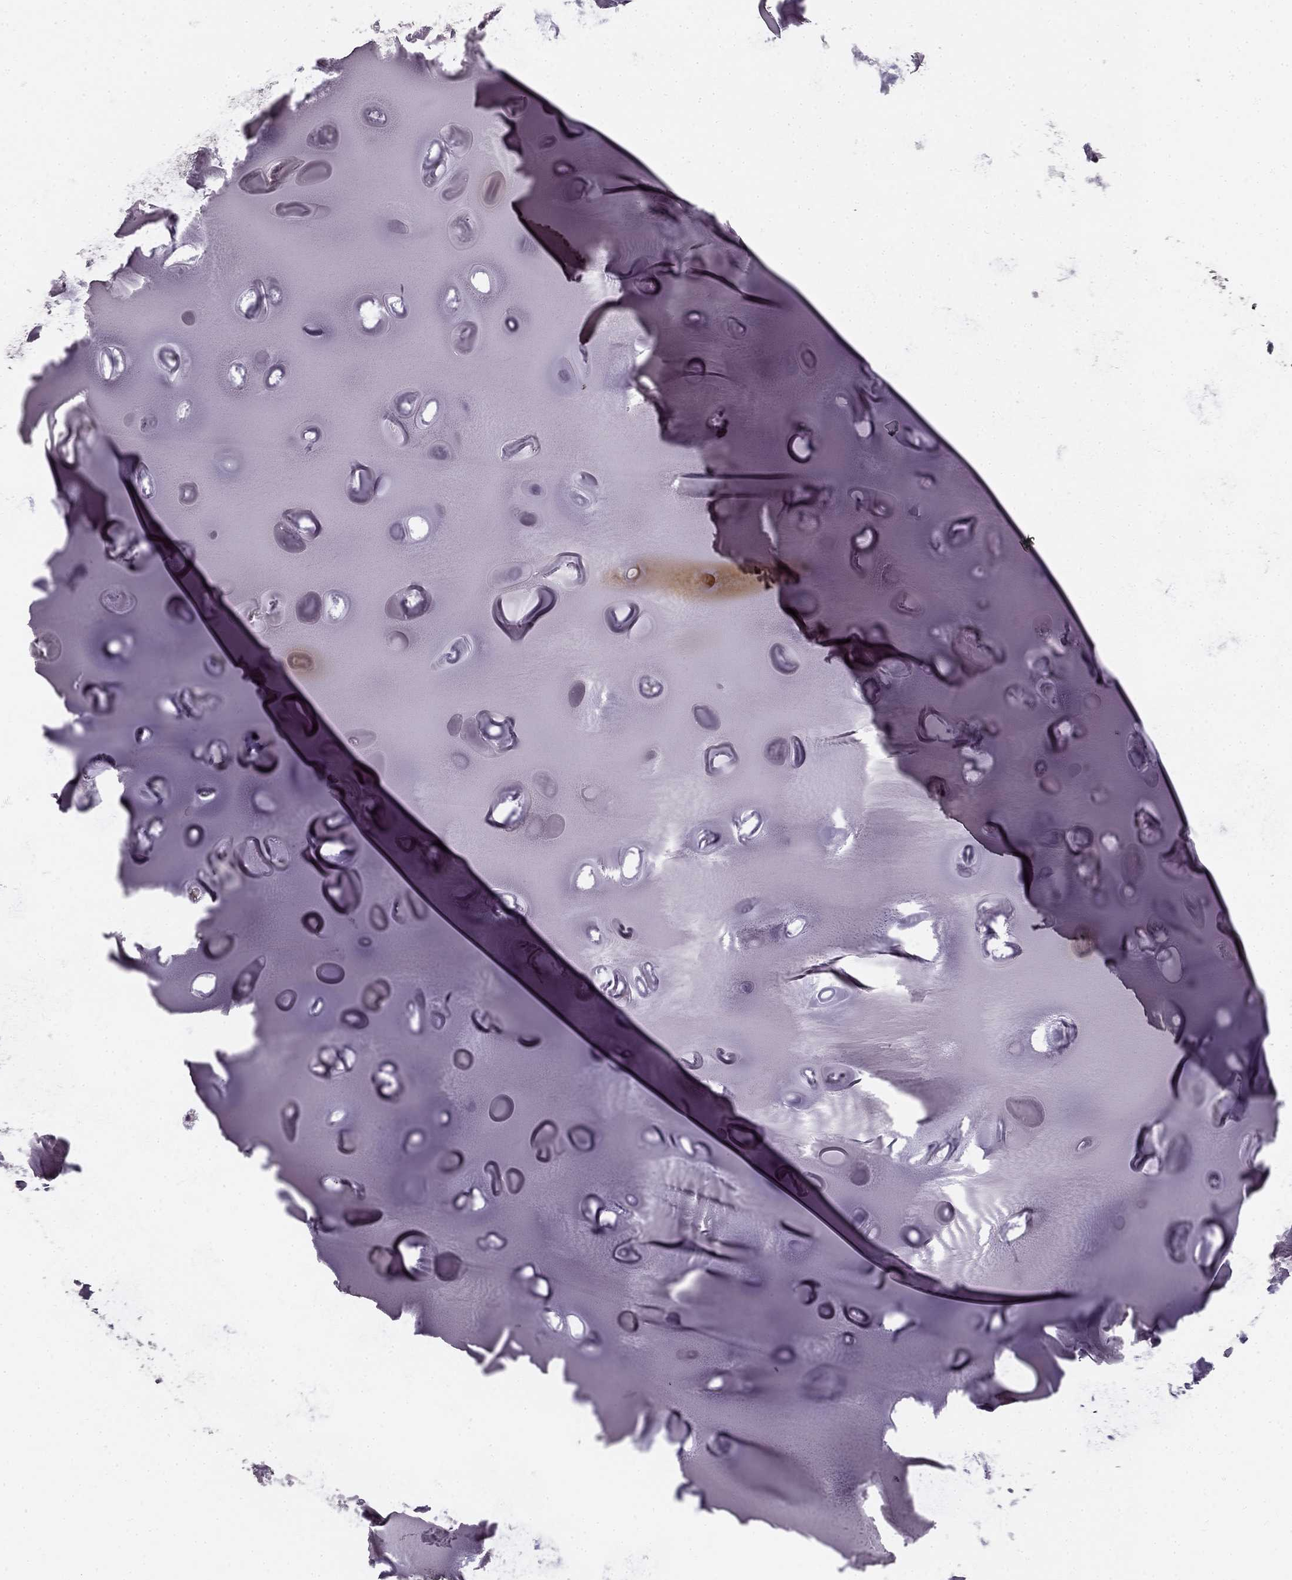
{"staining": {"intensity": "negative", "quantity": "none", "location": "none"}, "tissue": "soft tissue", "cell_type": "Chondrocytes", "image_type": "normal", "snomed": [{"axis": "morphology", "description": "Normal tissue, NOS"}, {"axis": "morphology", "description": "Squamous cell carcinoma, NOS"}, {"axis": "topography", "description": "Cartilage tissue"}, {"axis": "topography", "description": "Lung"}], "caption": "This is an IHC image of benign human soft tissue. There is no positivity in chondrocytes.", "gene": "HCN4", "patient": {"sex": "male", "age": 66}}